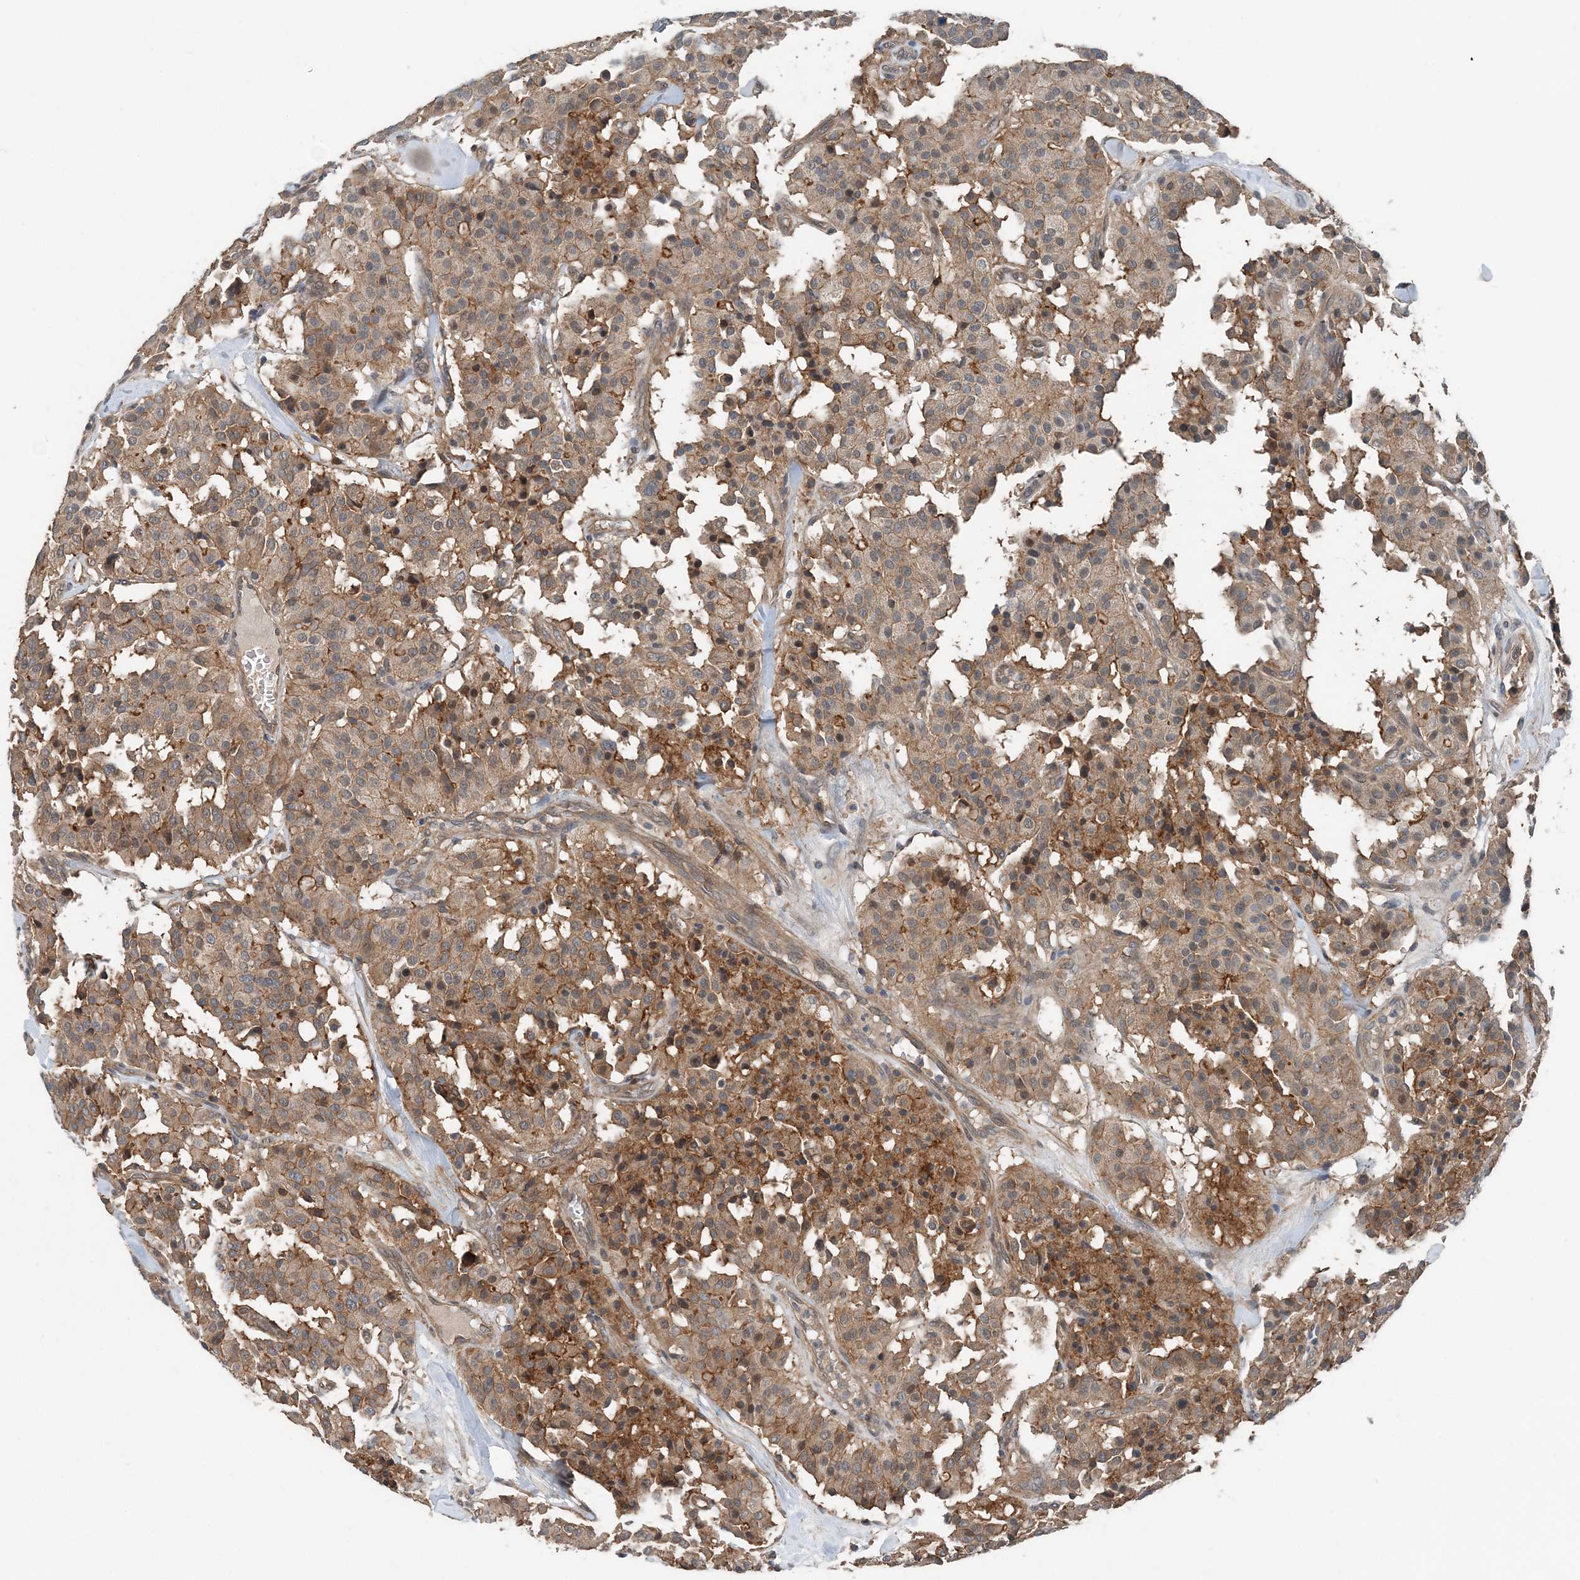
{"staining": {"intensity": "moderate", "quantity": ">75%", "location": "cytoplasmic/membranous"}, "tissue": "carcinoid", "cell_type": "Tumor cells", "image_type": "cancer", "snomed": [{"axis": "morphology", "description": "Carcinoid, malignant, NOS"}, {"axis": "topography", "description": "Lung"}], "caption": "Protein staining shows moderate cytoplasmic/membranous staining in about >75% of tumor cells in carcinoid. Using DAB (brown) and hematoxylin (blue) stains, captured at high magnification using brightfield microscopy.", "gene": "SMPD3", "patient": {"sex": "male", "age": 30}}